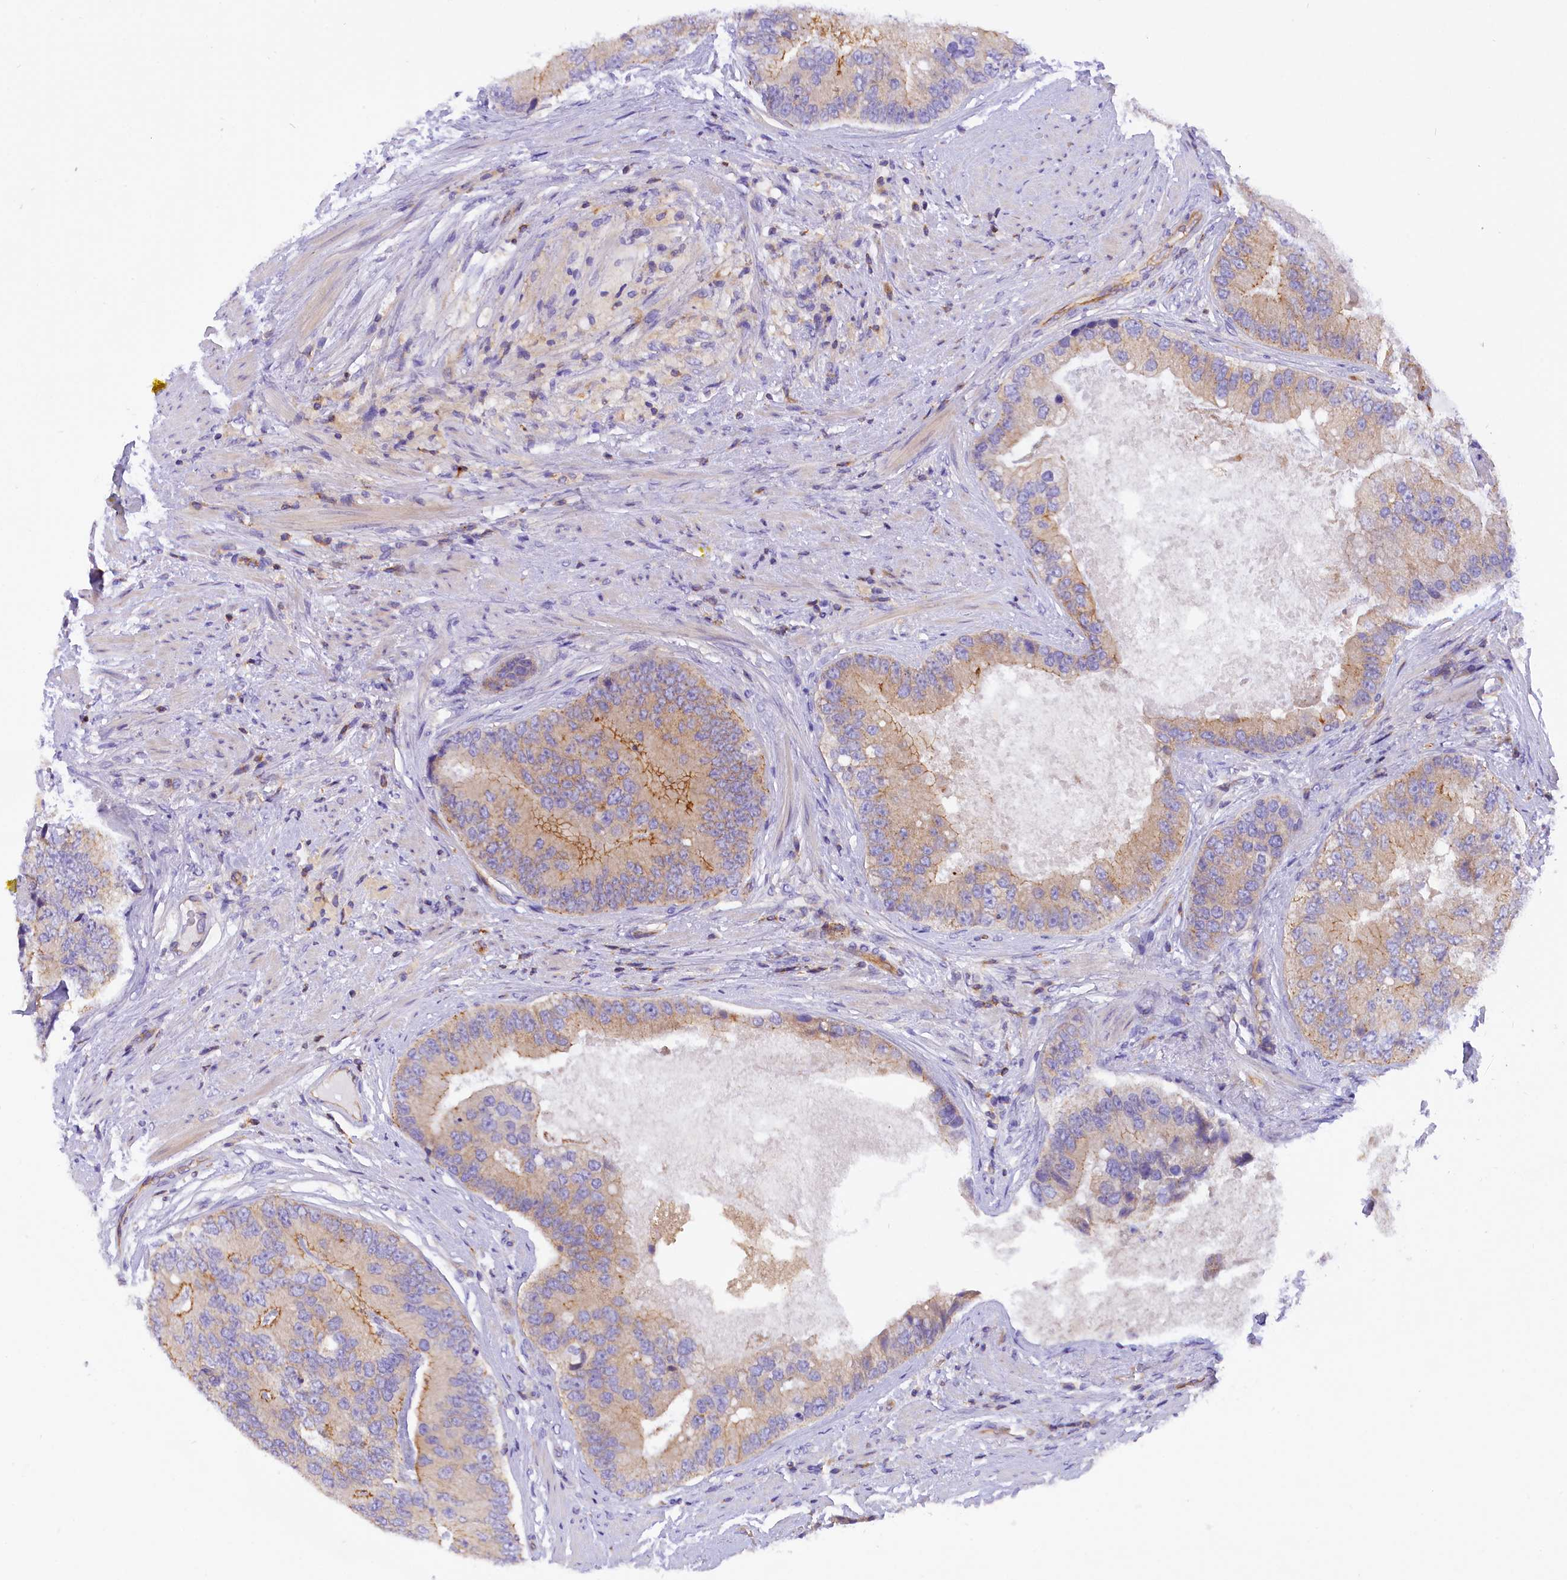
{"staining": {"intensity": "weak", "quantity": "<25%", "location": "cytoplasmic/membranous"}, "tissue": "prostate cancer", "cell_type": "Tumor cells", "image_type": "cancer", "snomed": [{"axis": "morphology", "description": "Adenocarcinoma, High grade"}, {"axis": "topography", "description": "Prostate"}], "caption": "A micrograph of prostate cancer (high-grade adenocarcinoma) stained for a protein displays no brown staining in tumor cells.", "gene": "FAM193A", "patient": {"sex": "male", "age": 70}}